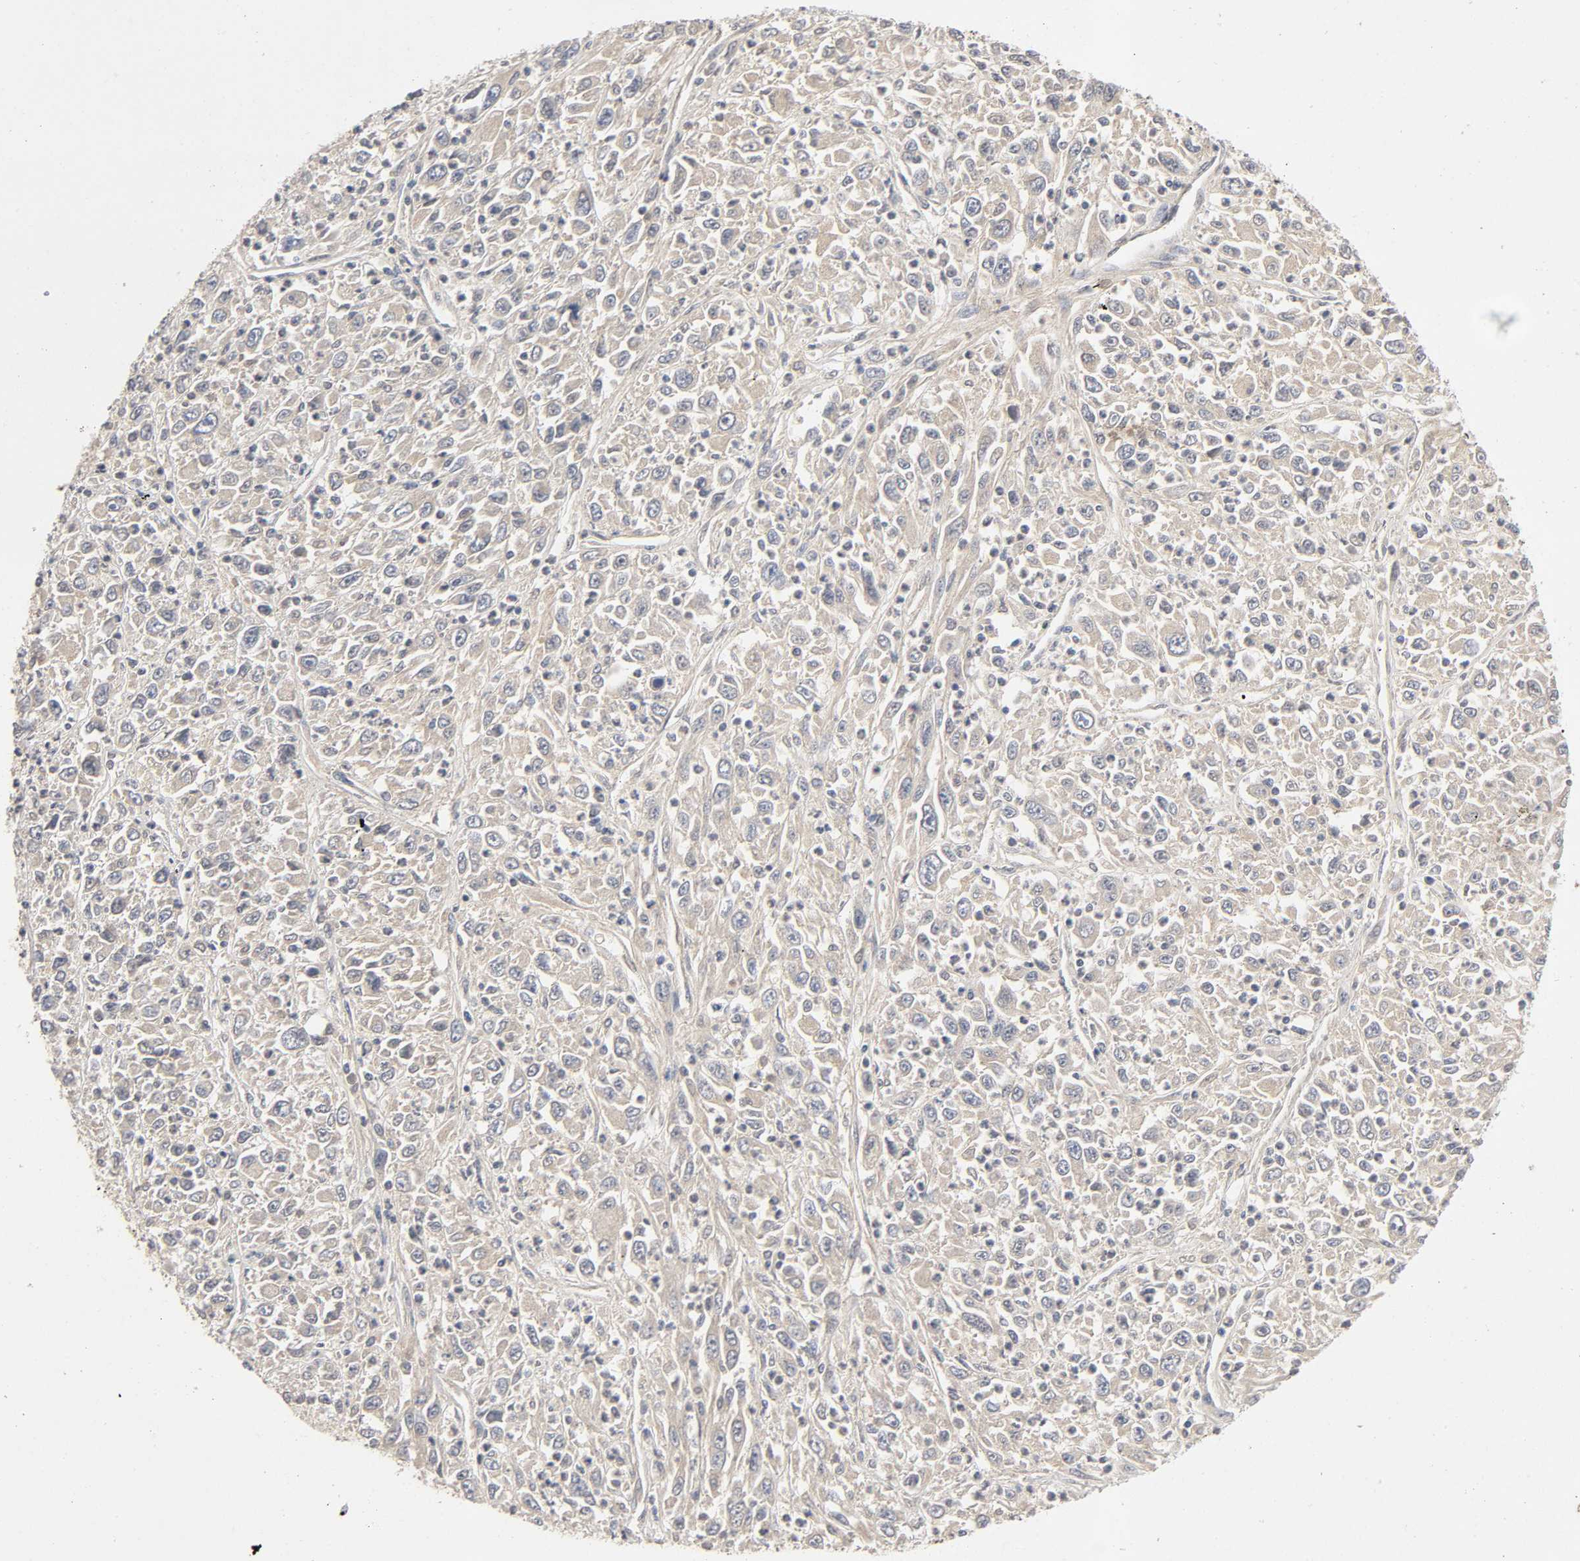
{"staining": {"intensity": "moderate", "quantity": "<25%", "location": "cytoplasmic/membranous"}, "tissue": "melanoma", "cell_type": "Tumor cells", "image_type": "cancer", "snomed": [{"axis": "morphology", "description": "Malignant melanoma, Metastatic site"}, {"axis": "topography", "description": "Skin"}], "caption": "Immunohistochemical staining of human melanoma reveals low levels of moderate cytoplasmic/membranous protein positivity in approximately <25% of tumor cells. The protein of interest is shown in brown color, while the nuclei are stained blue.", "gene": "CPB2", "patient": {"sex": "female", "age": 56}}